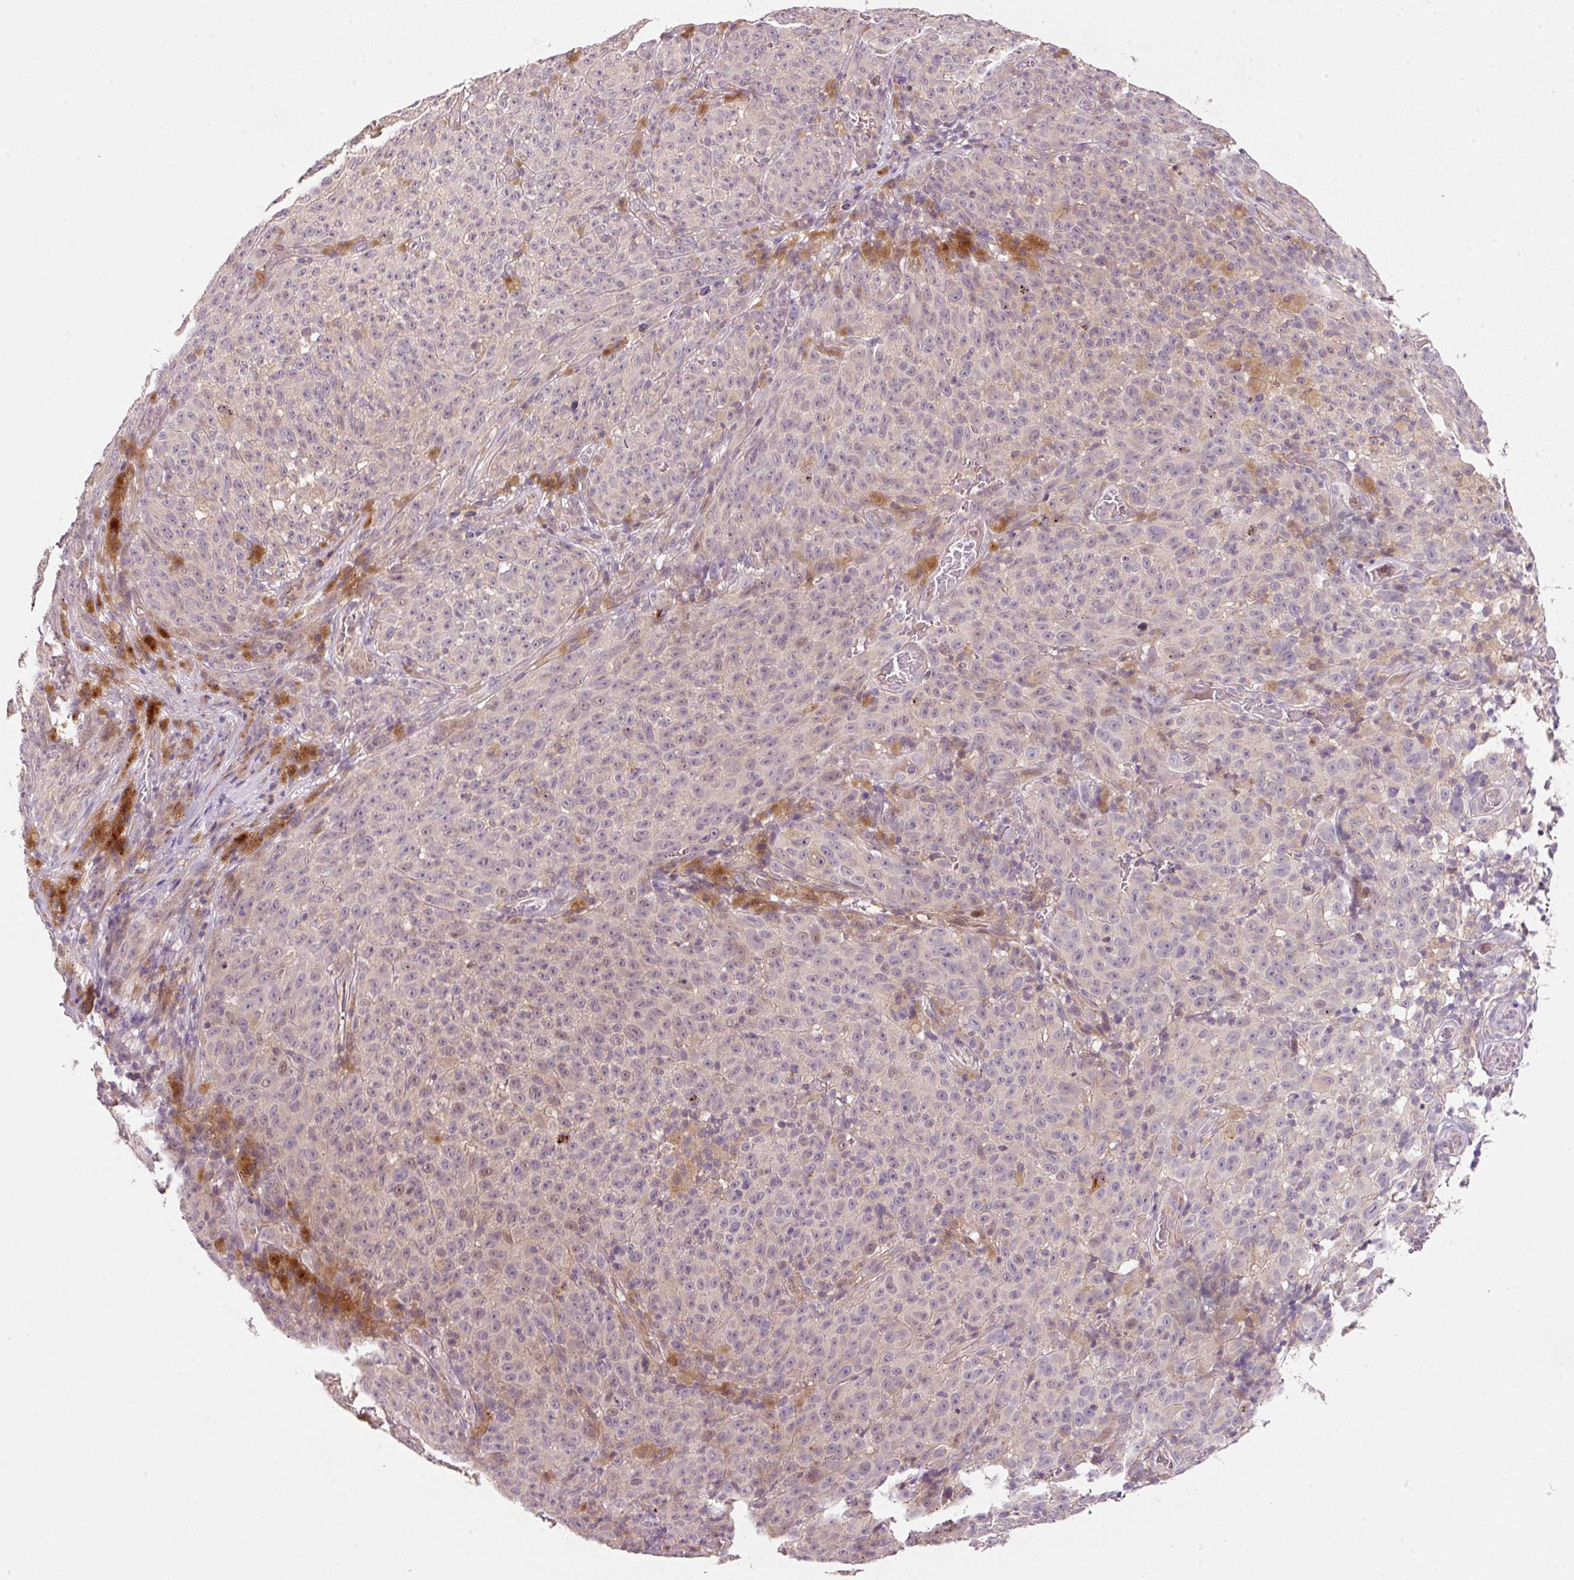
{"staining": {"intensity": "negative", "quantity": "none", "location": "none"}, "tissue": "melanoma", "cell_type": "Tumor cells", "image_type": "cancer", "snomed": [{"axis": "morphology", "description": "Malignant melanoma, NOS"}, {"axis": "topography", "description": "Skin"}], "caption": "The micrograph shows no staining of tumor cells in malignant melanoma.", "gene": "TIRAP", "patient": {"sex": "female", "age": 82}}